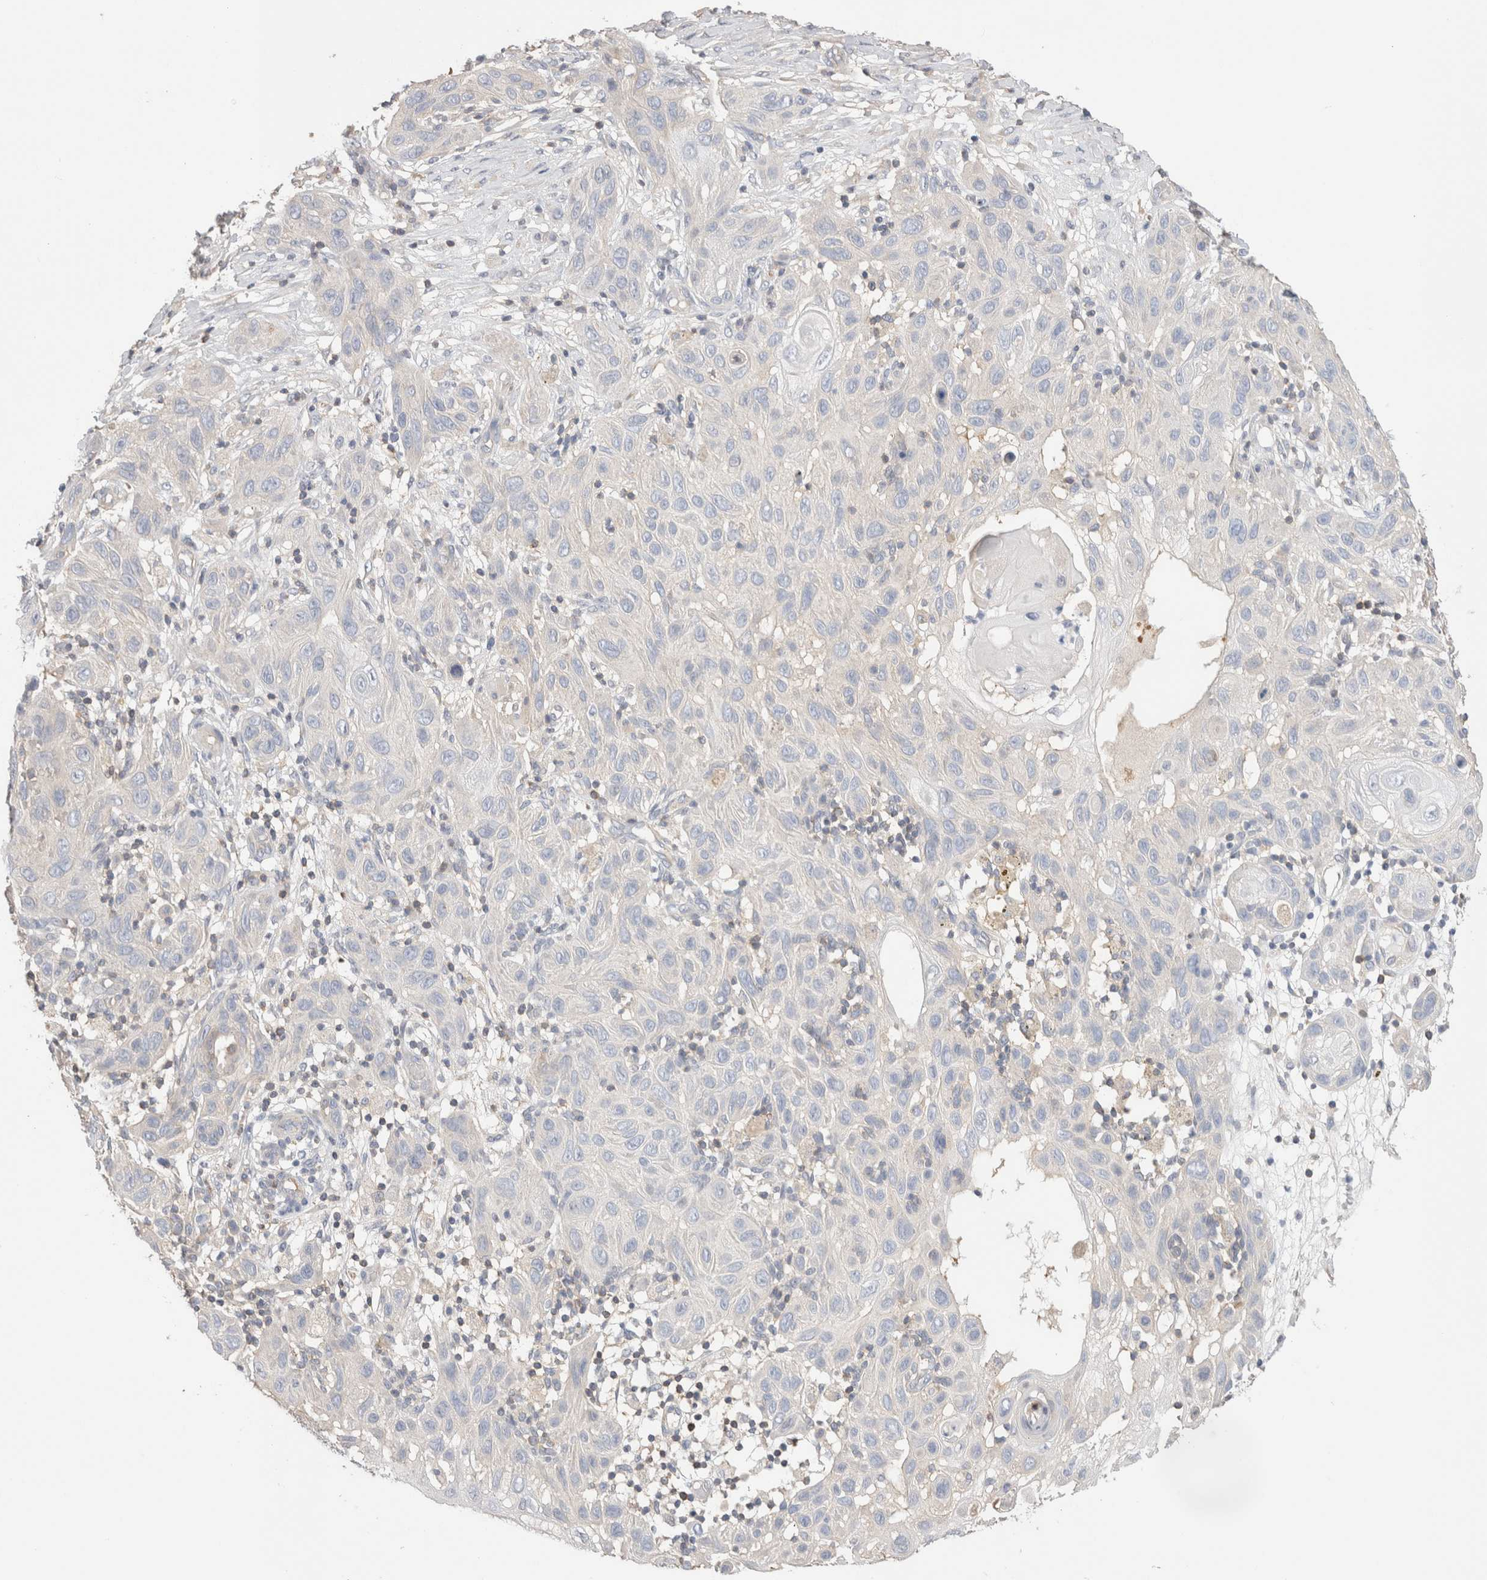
{"staining": {"intensity": "negative", "quantity": "none", "location": "none"}, "tissue": "skin cancer", "cell_type": "Tumor cells", "image_type": "cancer", "snomed": [{"axis": "morphology", "description": "Squamous cell carcinoma, NOS"}, {"axis": "topography", "description": "Skin"}], "caption": "This is an immunohistochemistry (IHC) histopathology image of human skin cancer. There is no expression in tumor cells.", "gene": "CAPN2", "patient": {"sex": "female", "age": 96}}